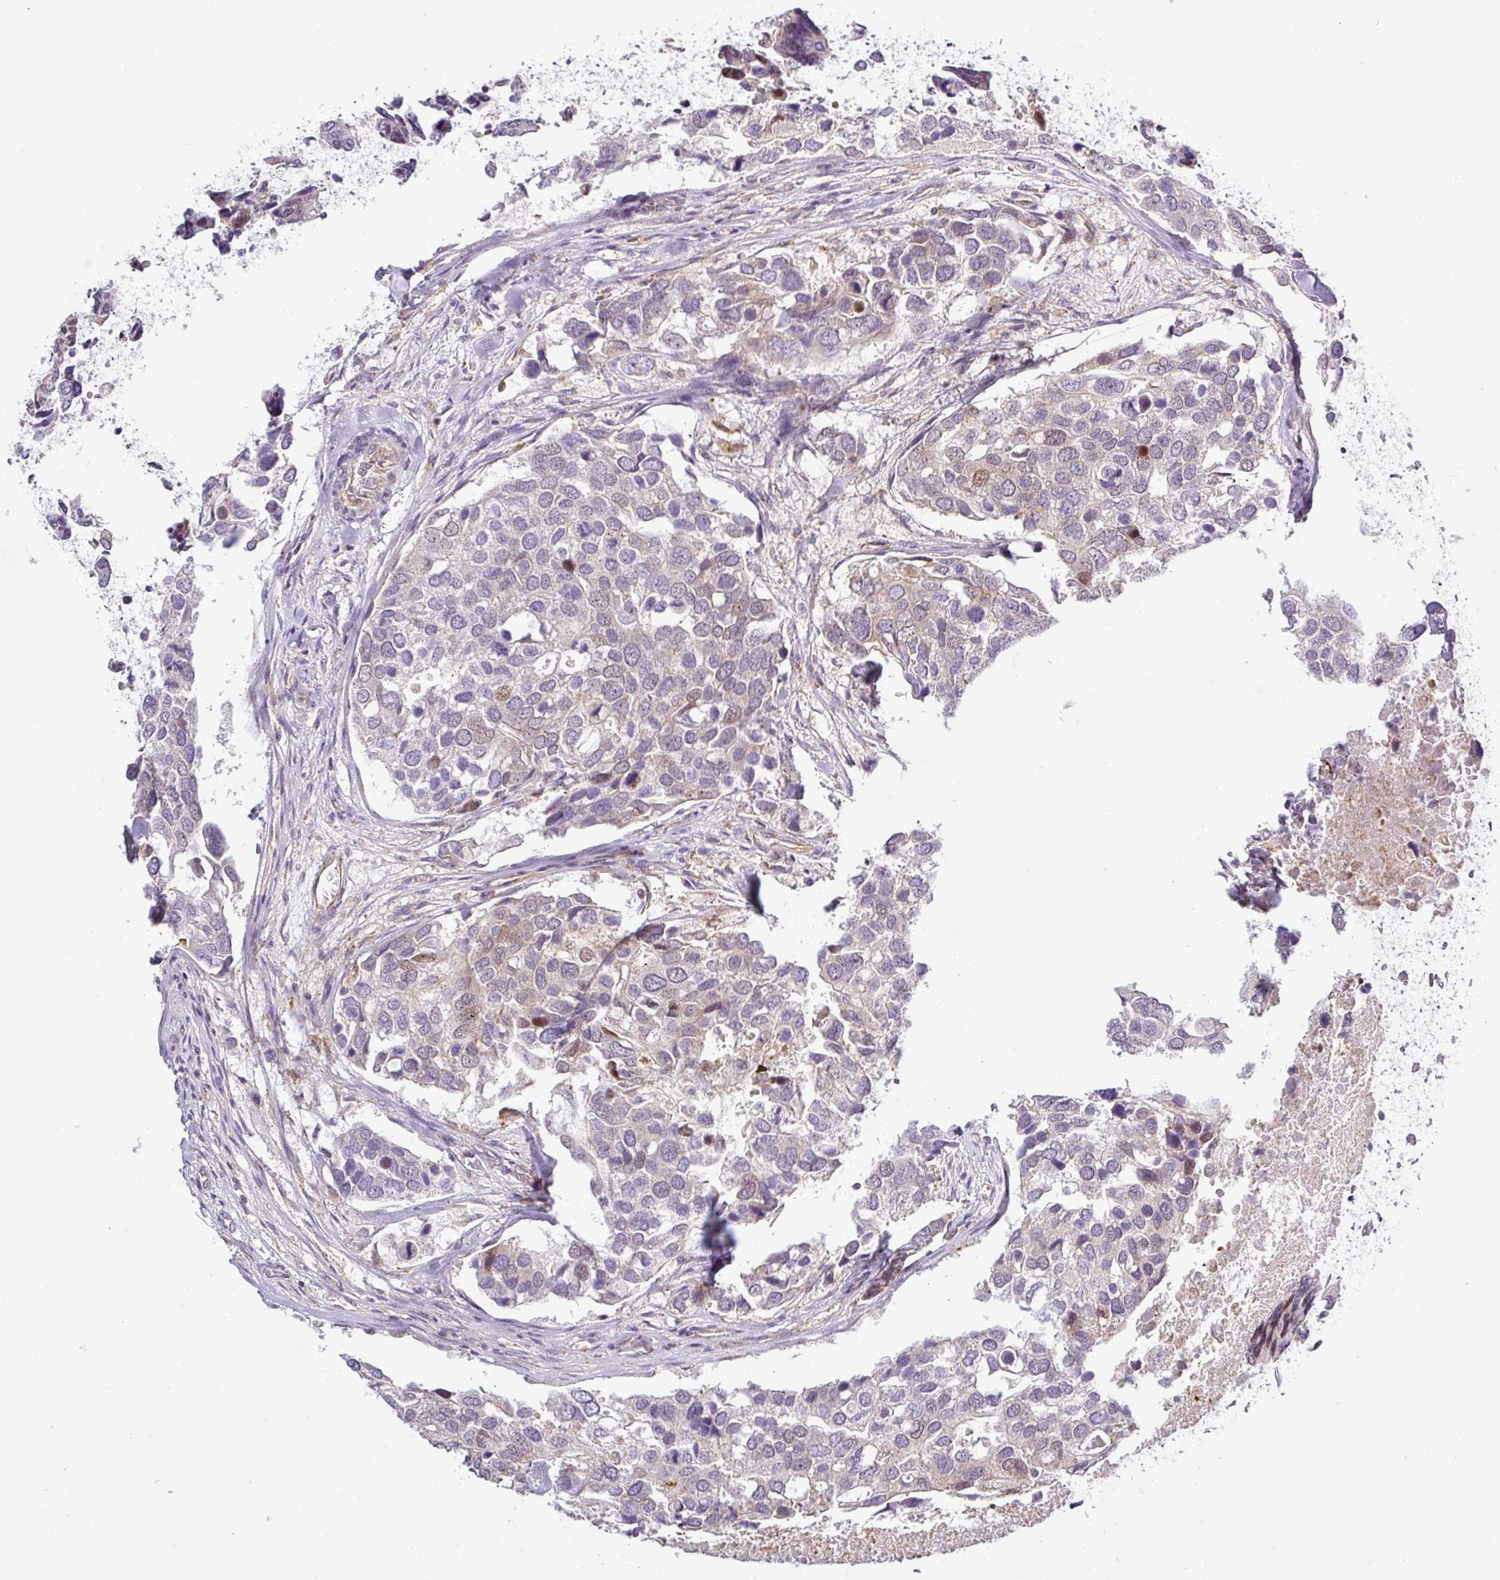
{"staining": {"intensity": "weak", "quantity": "<25%", "location": "cytoplasmic/membranous,nuclear"}, "tissue": "breast cancer", "cell_type": "Tumor cells", "image_type": "cancer", "snomed": [{"axis": "morphology", "description": "Duct carcinoma"}, {"axis": "topography", "description": "Breast"}], "caption": "Photomicrograph shows no significant protein expression in tumor cells of intraductal carcinoma (breast).", "gene": "NDUFB2", "patient": {"sex": "female", "age": 83}}